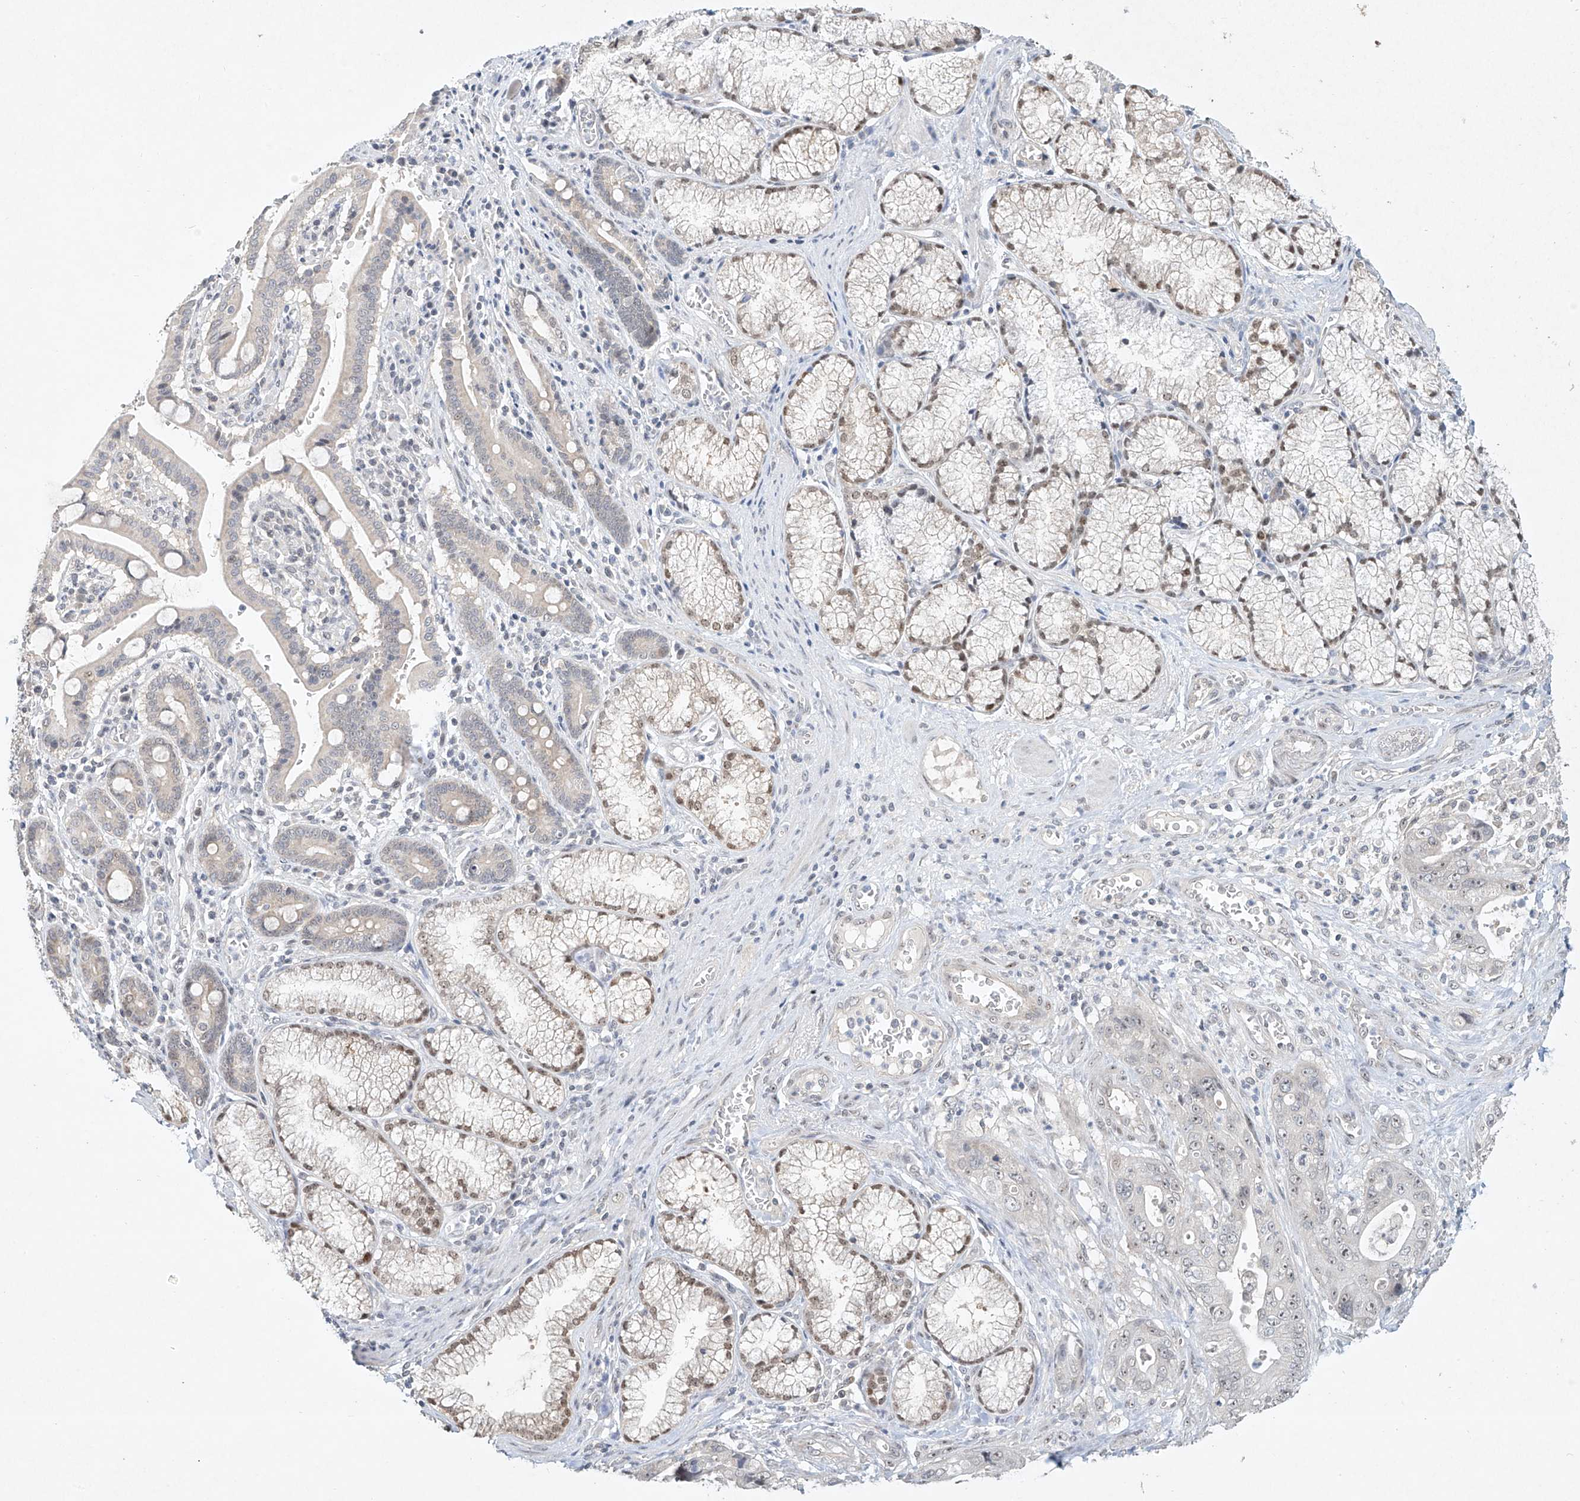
{"staining": {"intensity": "negative", "quantity": "none", "location": "none"}, "tissue": "pancreatic cancer", "cell_type": "Tumor cells", "image_type": "cancer", "snomed": [{"axis": "morphology", "description": "Adenocarcinoma, NOS"}, {"axis": "topography", "description": "Pancreas"}], "caption": "Immunohistochemical staining of pancreatic cancer reveals no significant expression in tumor cells.", "gene": "TASP1", "patient": {"sex": "male", "age": 70}}